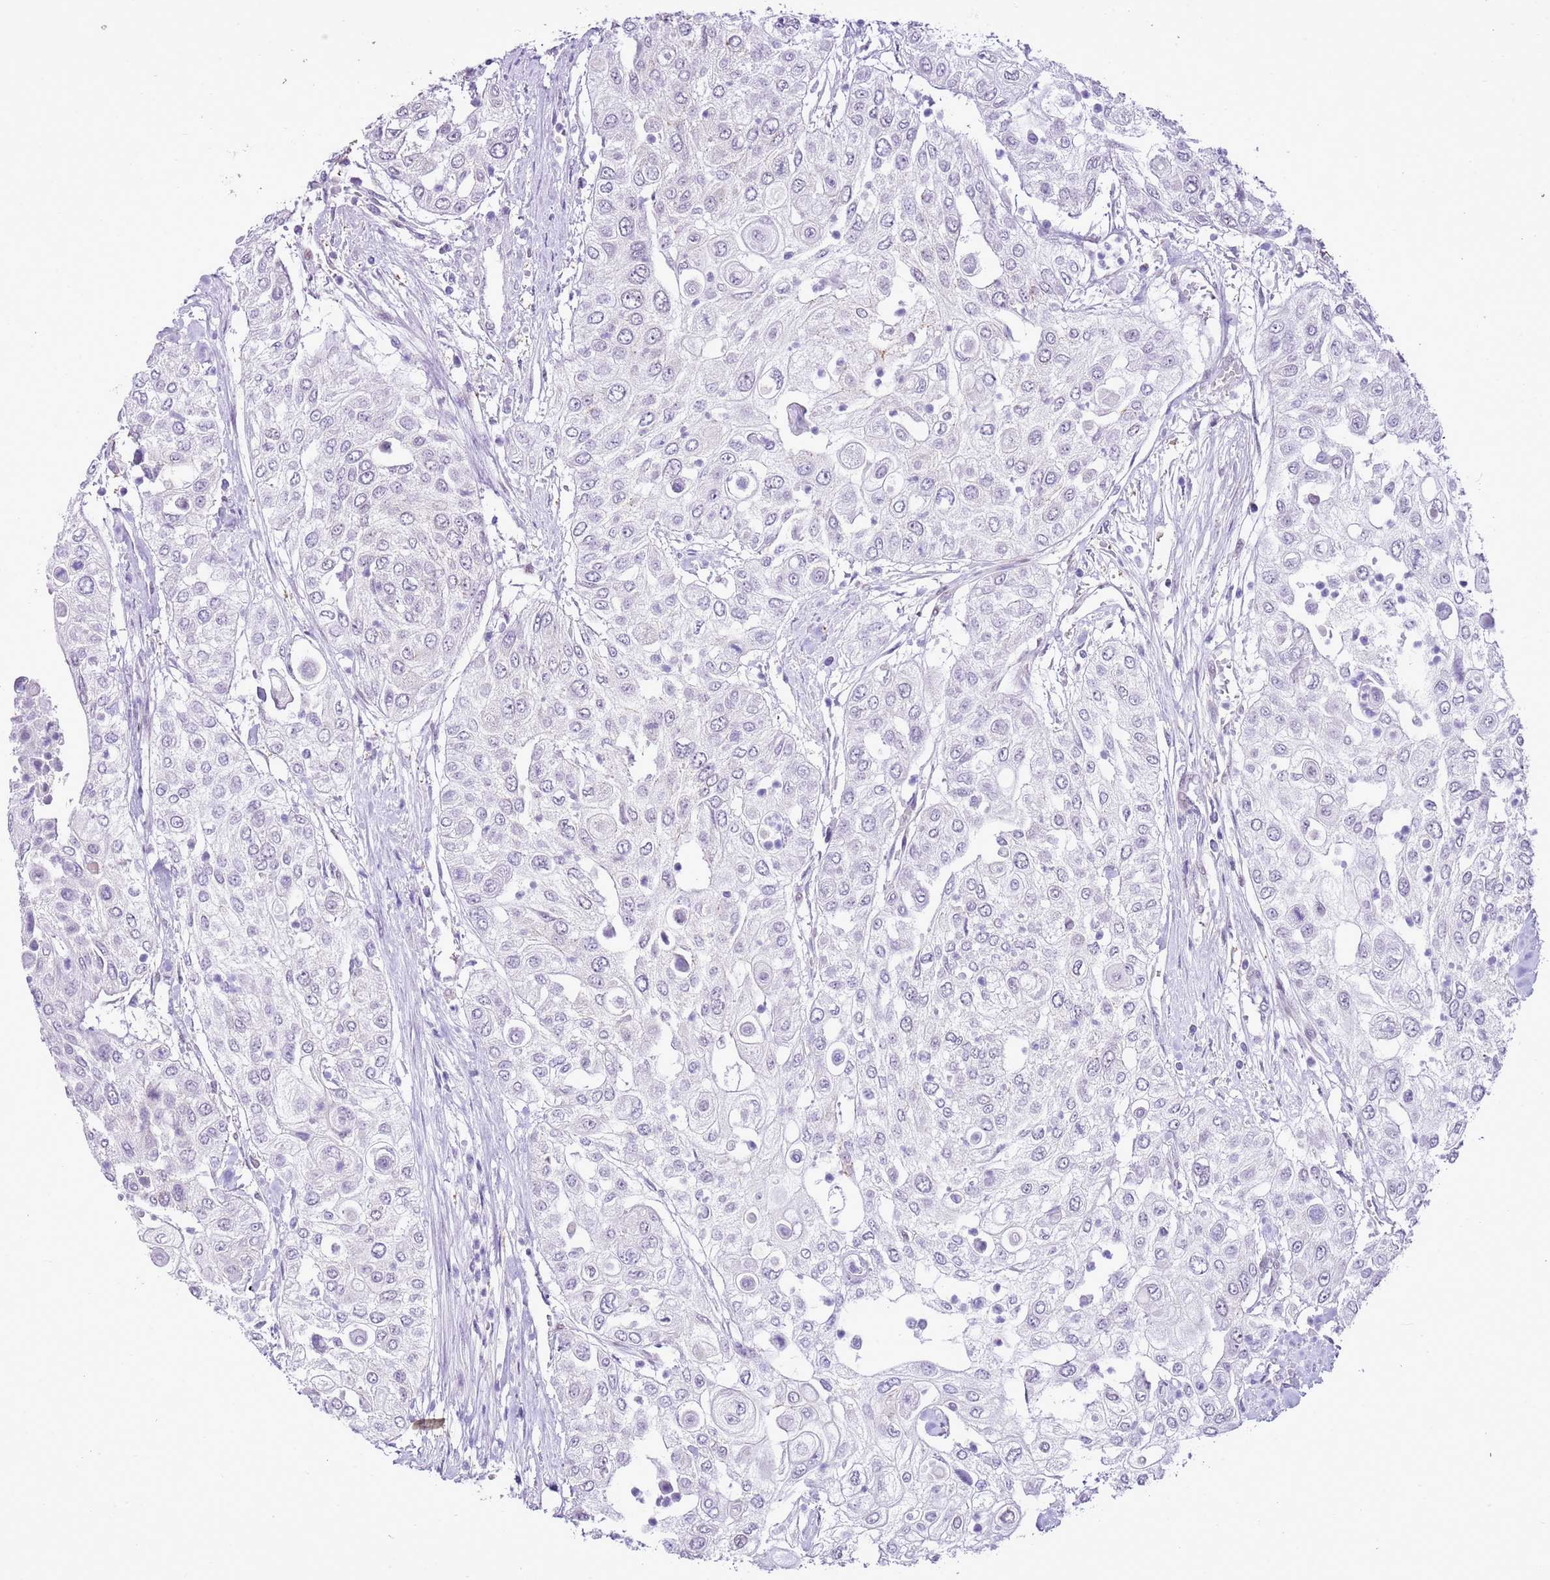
{"staining": {"intensity": "negative", "quantity": "none", "location": "none"}, "tissue": "urothelial cancer", "cell_type": "Tumor cells", "image_type": "cancer", "snomed": [{"axis": "morphology", "description": "Urothelial carcinoma, High grade"}, {"axis": "topography", "description": "Urinary bladder"}], "caption": "Image shows no significant protein expression in tumor cells of urothelial cancer.", "gene": "NACC2", "patient": {"sex": "female", "age": 79}}